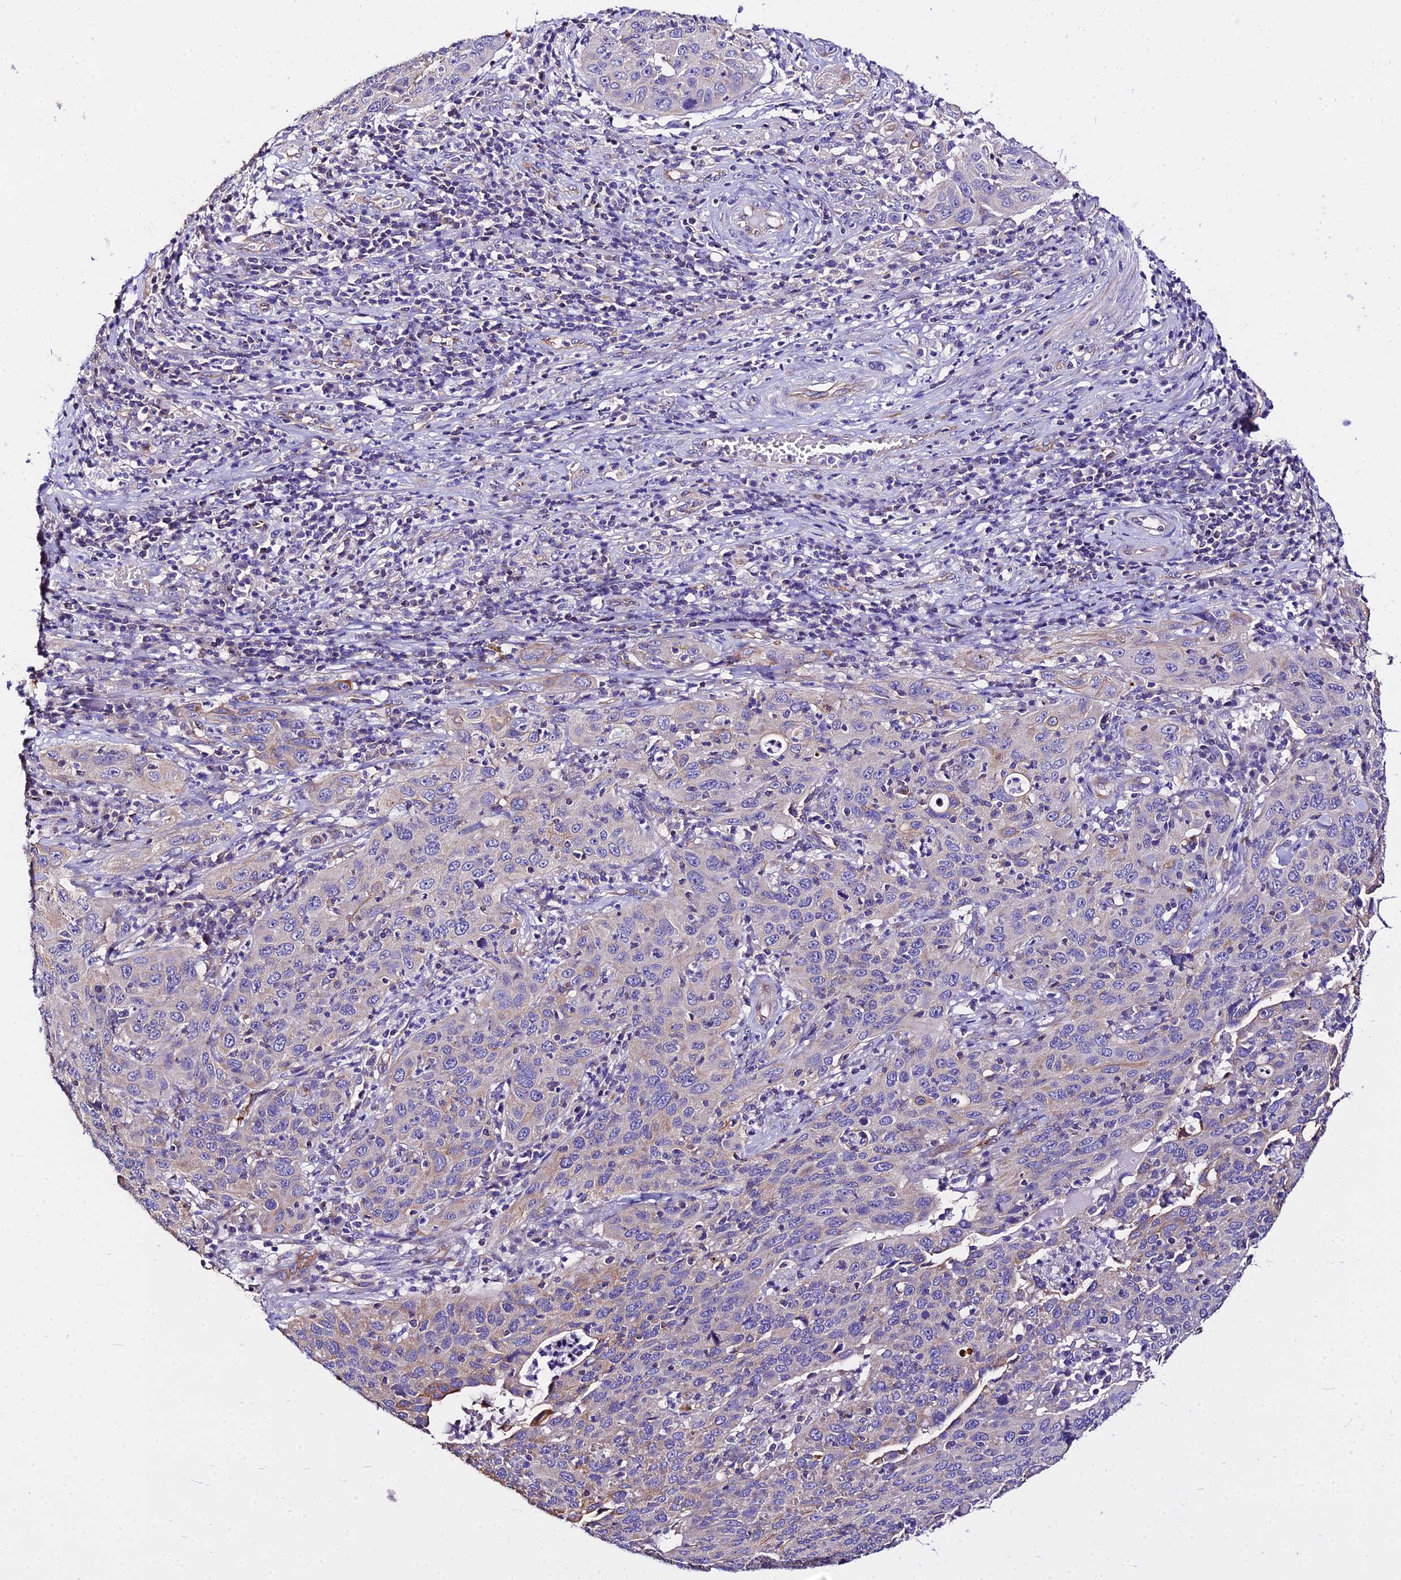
{"staining": {"intensity": "weak", "quantity": "<25%", "location": "cytoplasmic/membranous"}, "tissue": "cervical cancer", "cell_type": "Tumor cells", "image_type": "cancer", "snomed": [{"axis": "morphology", "description": "Squamous cell carcinoma, NOS"}, {"axis": "topography", "description": "Cervix"}], "caption": "An immunohistochemistry micrograph of cervical squamous cell carcinoma is shown. There is no staining in tumor cells of cervical squamous cell carcinoma.", "gene": "DAW1", "patient": {"sex": "female", "age": 36}}